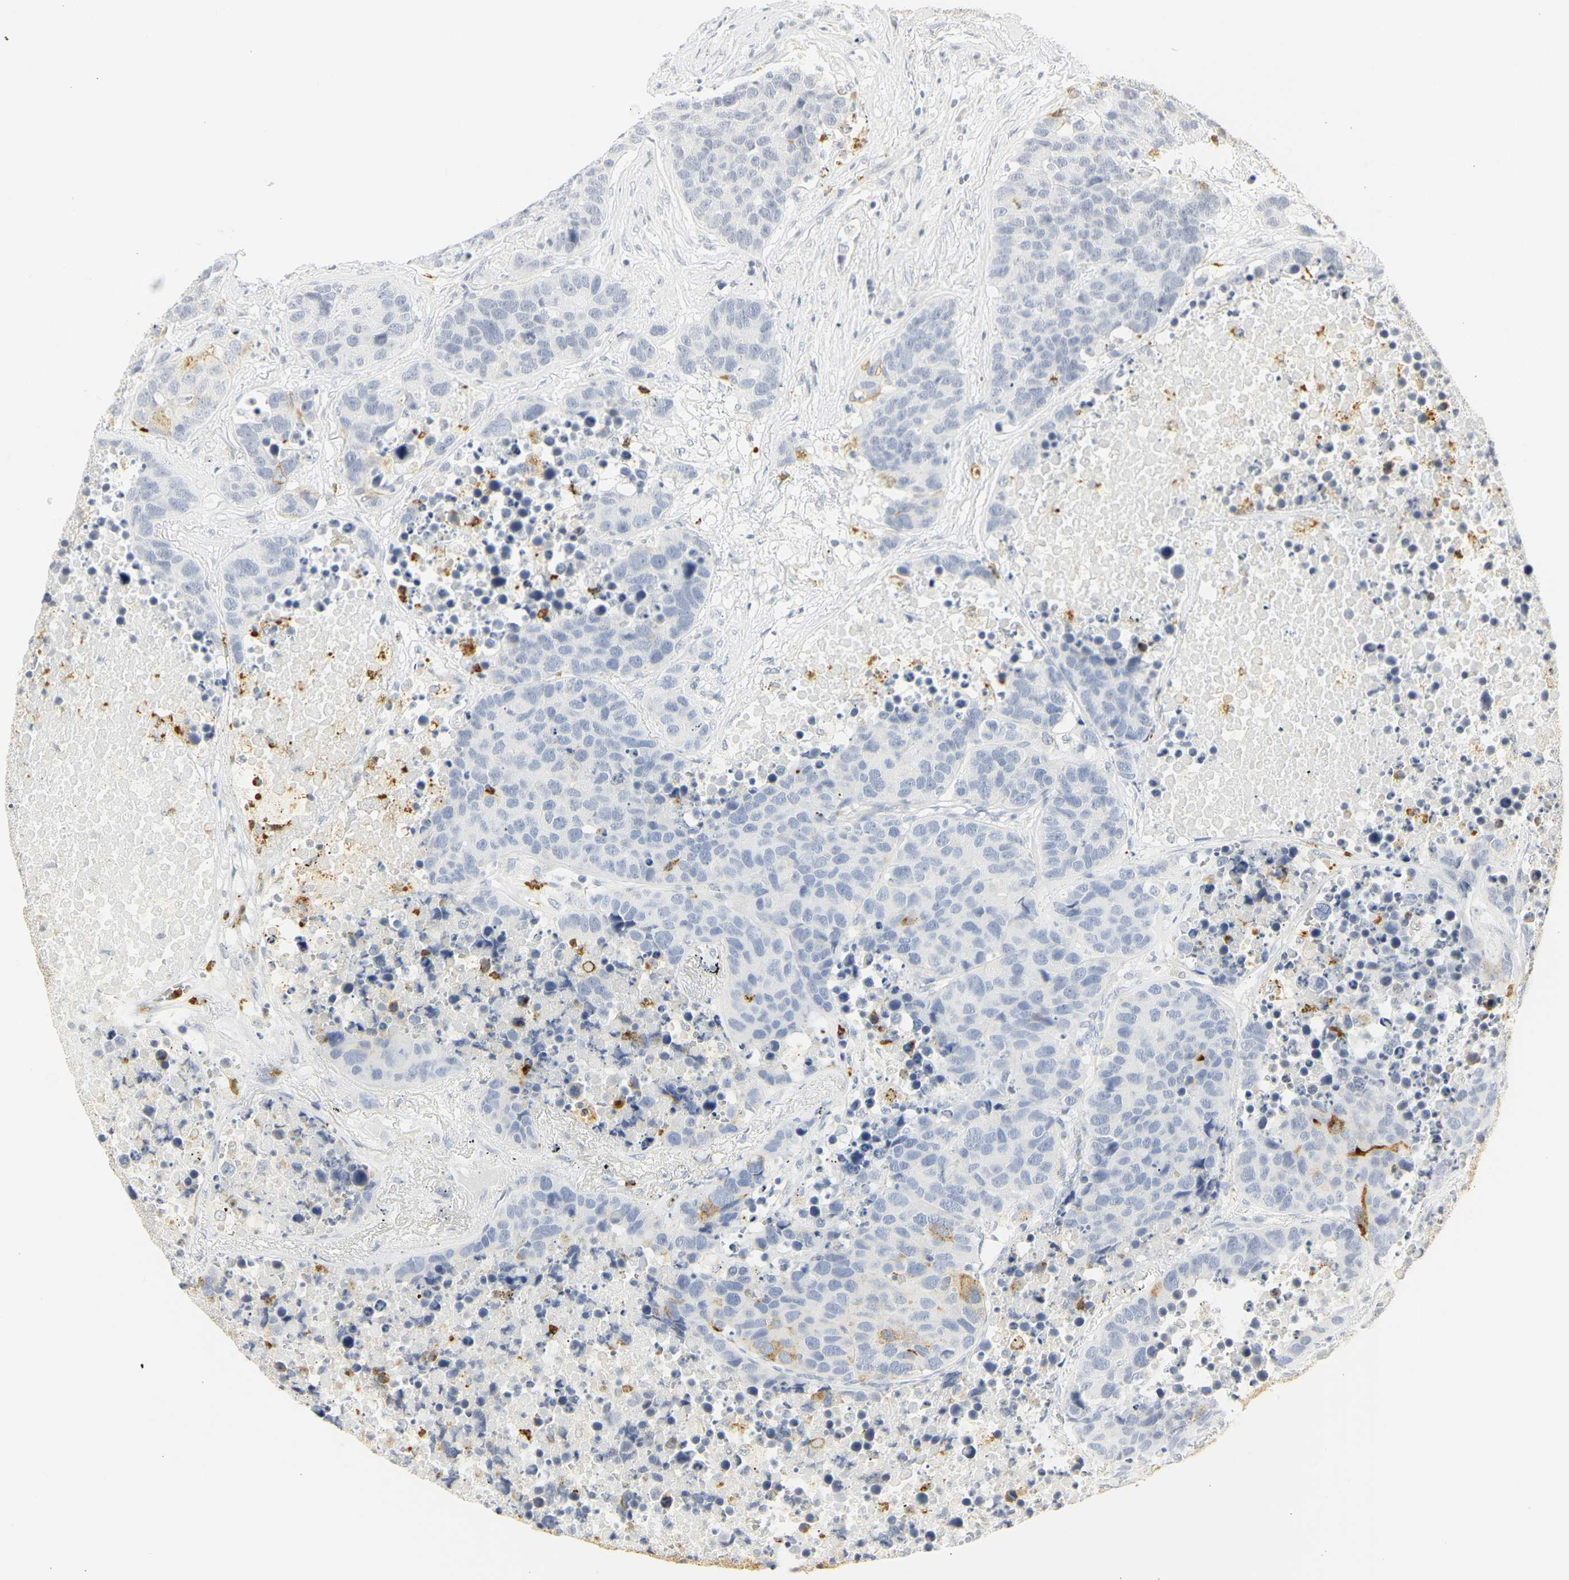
{"staining": {"intensity": "moderate", "quantity": "<25%", "location": "cytoplasmic/membranous"}, "tissue": "carcinoid", "cell_type": "Tumor cells", "image_type": "cancer", "snomed": [{"axis": "morphology", "description": "Carcinoid, malignant, NOS"}, {"axis": "topography", "description": "Lung"}], "caption": "This is an image of immunohistochemistry (IHC) staining of malignant carcinoid, which shows moderate positivity in the cytoplasmic/membranous of tumor cells.", "gene": "CEACAM5", "patient": {"sex": "male", "age": 60}}